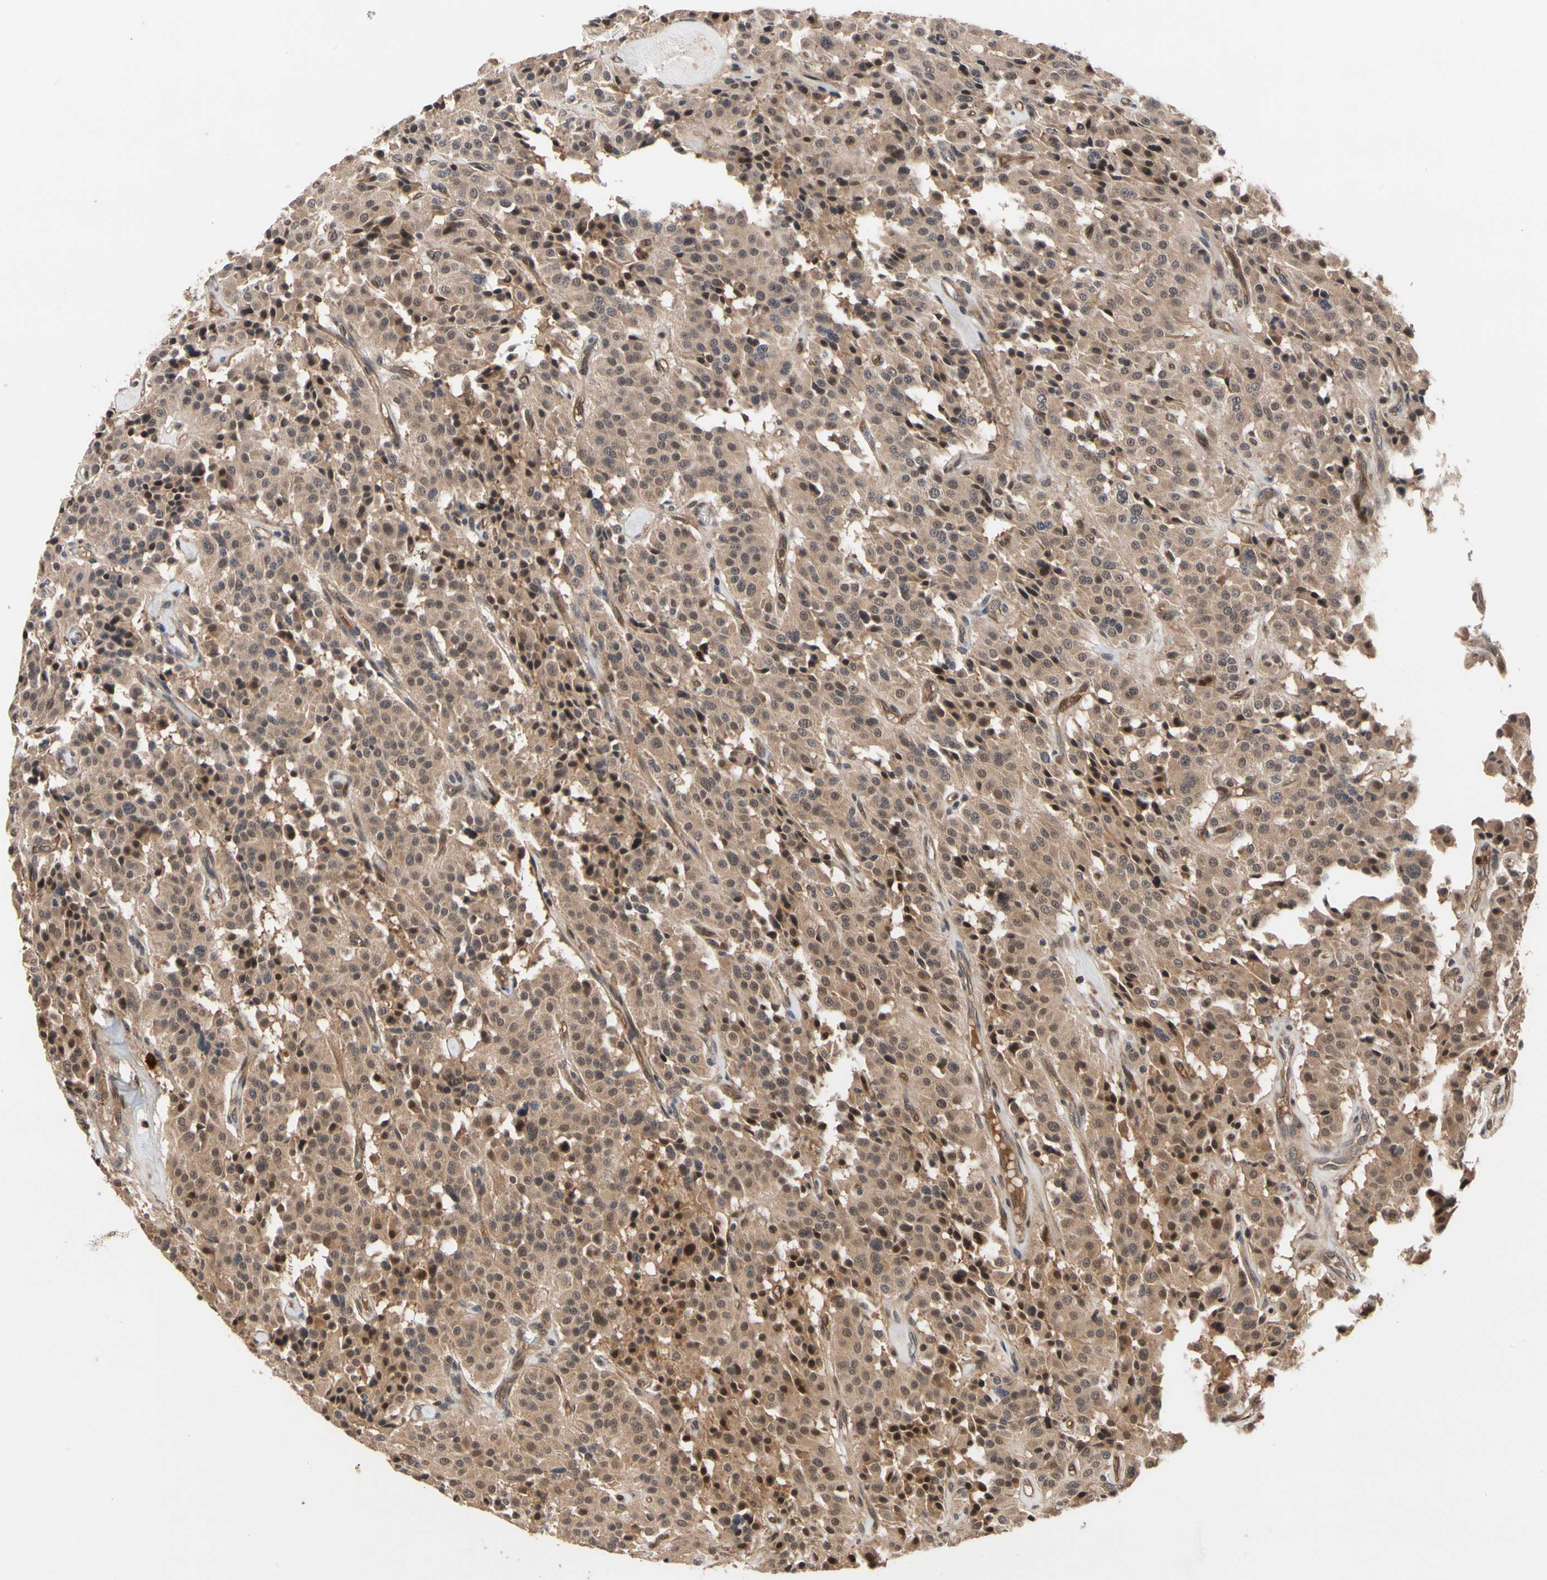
{"staining": {"intensity": "moderate", "quantity": ">75%", "location": "cytoplasmic/membranous,nuclear"}, "tissue": "carcinoid", "cell_type": "Tumor cells", "image_type": "cancer", "snomed": [{"axis": "morphology", "description": "Carcinoid, malignant, NOS"}, {"axis": "topography", "description": "Lung"}], "caption": "Protein staining reveals moderate cytoplasmic/membranous and nuclear staining in about >75% of tumor cells in carcinoid.", "gene": "CYTIP", "patient": {"sex": "male", "age": 30}}